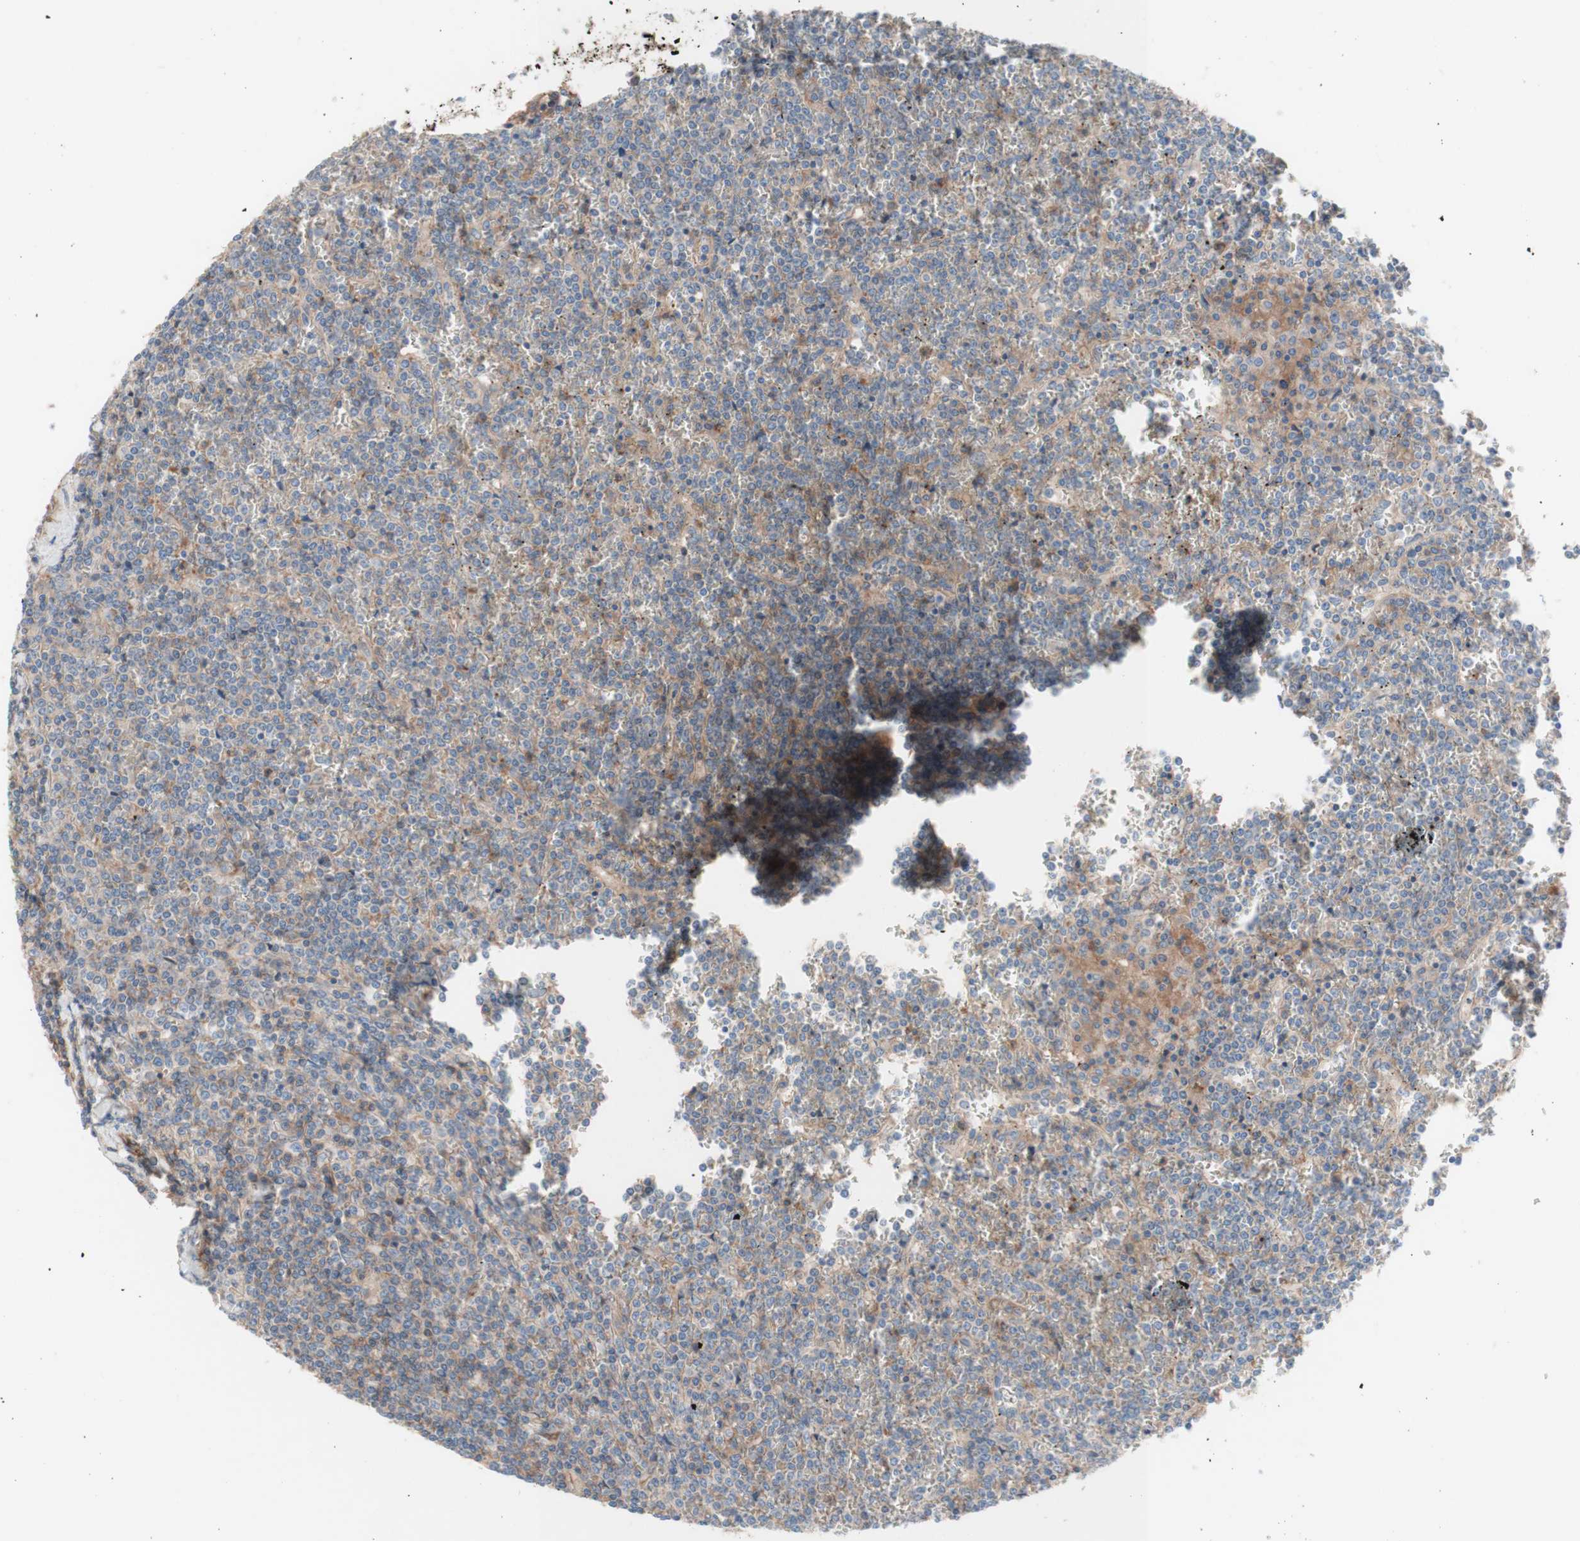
{"staining": {"intensity": "weak", "quantity": ">75%", "location": "cytoplasmic/membranous"}, "tissue": "lymphoma", "cell_type": "Tumor cells", "image_type": "cancer", "snomed": [{"axis": "morphology", "description": "Malignant lymphoma, non-Hodgkin's type, Low grade"}, {"axis": "topography", "description": "Spleen"}], "caption": "Immunohistochemistry (IHC) photomicrograph of neoplastic tissue: malignant lymphoma, non-Hodgkin's type (low-grade) stained using IHC exhibits low levels of weak protein expression localized specifically in the cytoplasmic/membranous of tumor cells, appearing as a cytoplasmic/membranous brown color.", "gene": "CD46", "patient": {"sex": "female", "age": 19}}